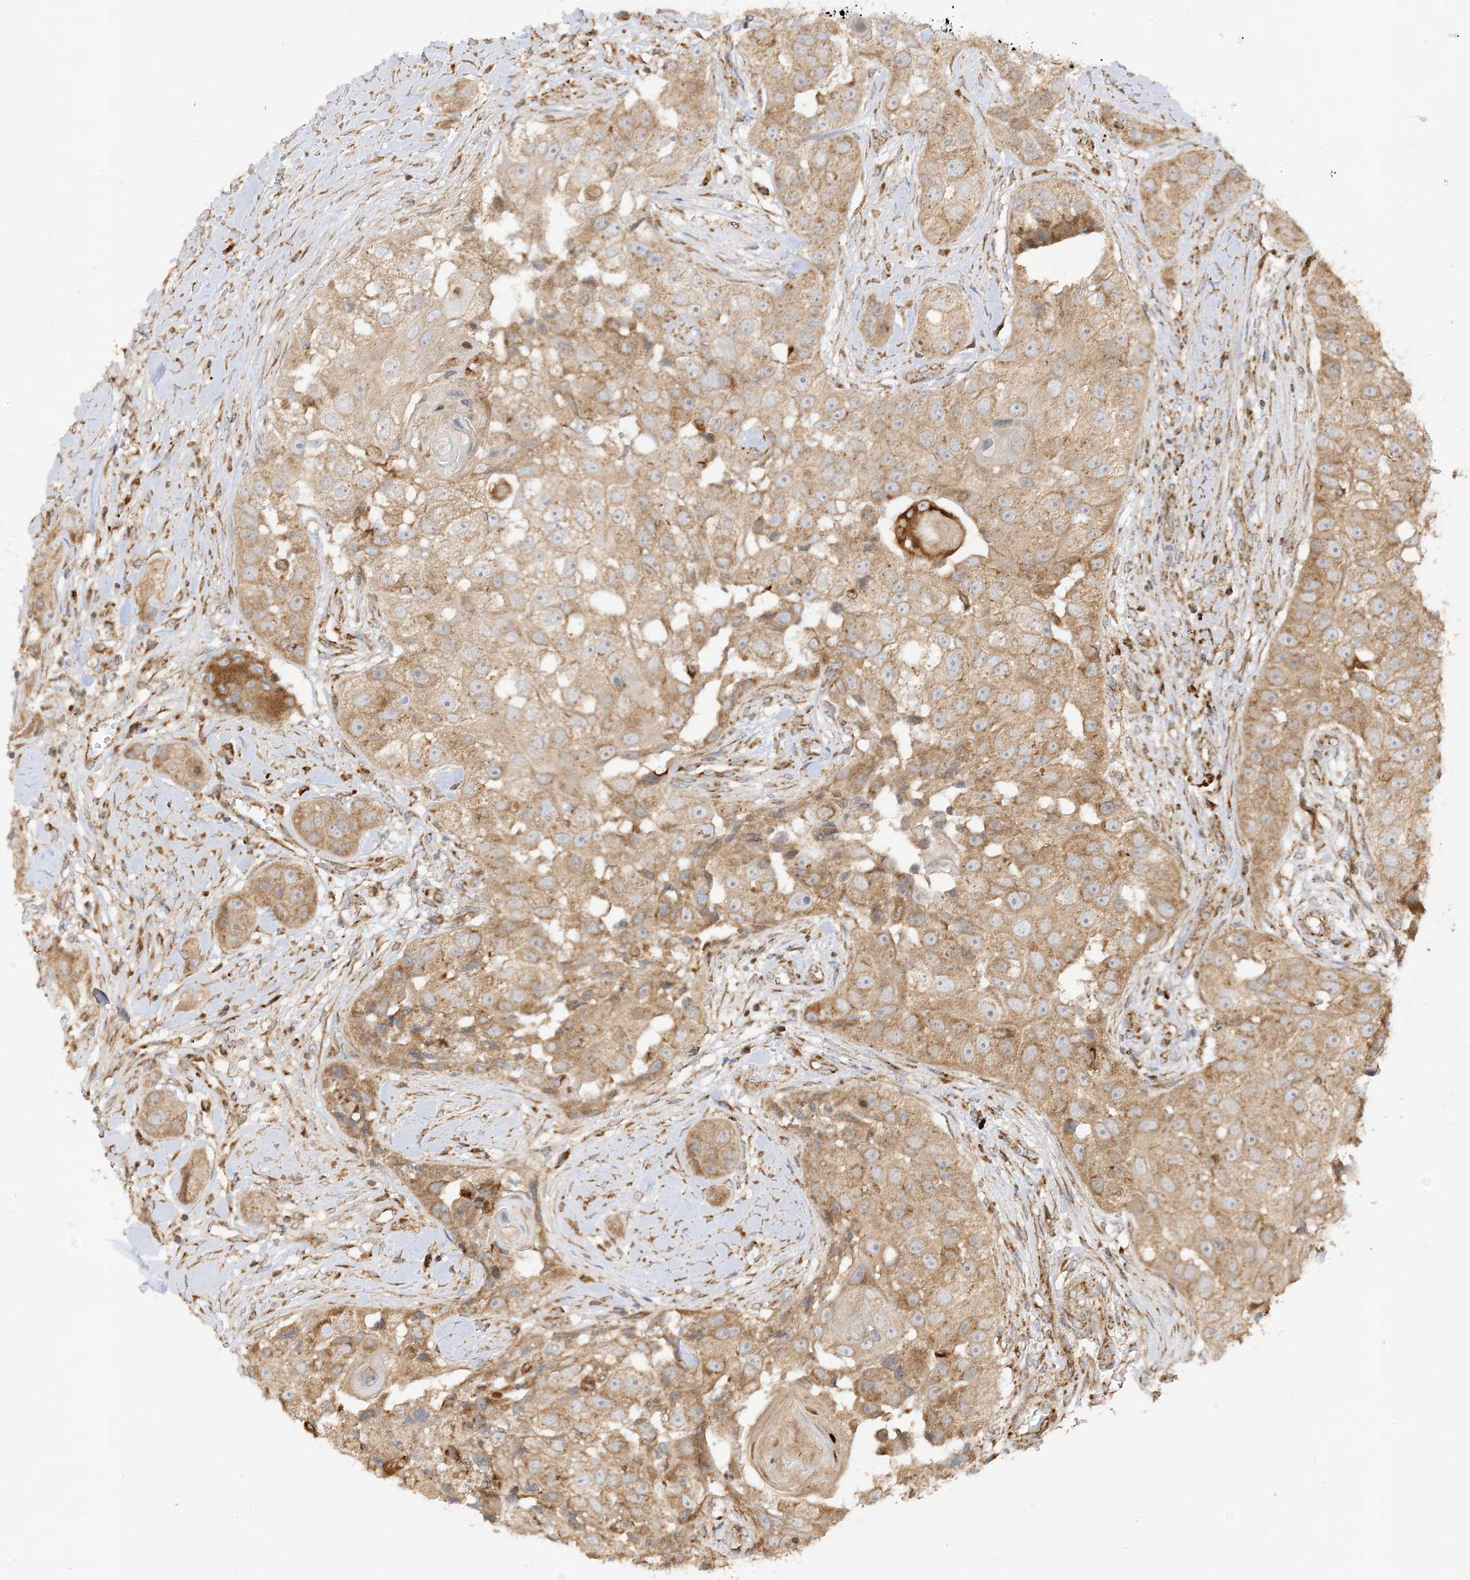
{"staining": {"intensity": "moderate", "quantity": ">75%", "location": "cytoplasmic/membranous"}, "tissue": "head and neck cancer", "cell_type": "Tumor cells", "image_type": "cancer", "snomed": [{"axis": "morphology", "description": "Normal tissue, NOS"}, {"axis": "morphology", "description": "Squamous cell carcinoma, NOS"}, {"axis": "topography", "description": "Skeletal muscle"}, {"axis": "topography", "description": "Head-Neck"}], "caption": "Immunohistochemistry (IHC) (DAB (3,3'-diaminobenzidine)) staining of head and neck cancer (squamous cell carcinoma) displays moderate cytoplasmic/membranous protein positivity in about >75% of tumor cells.", "gene": "N4BP3", "patient": {"sex": "male", "age": 51}}